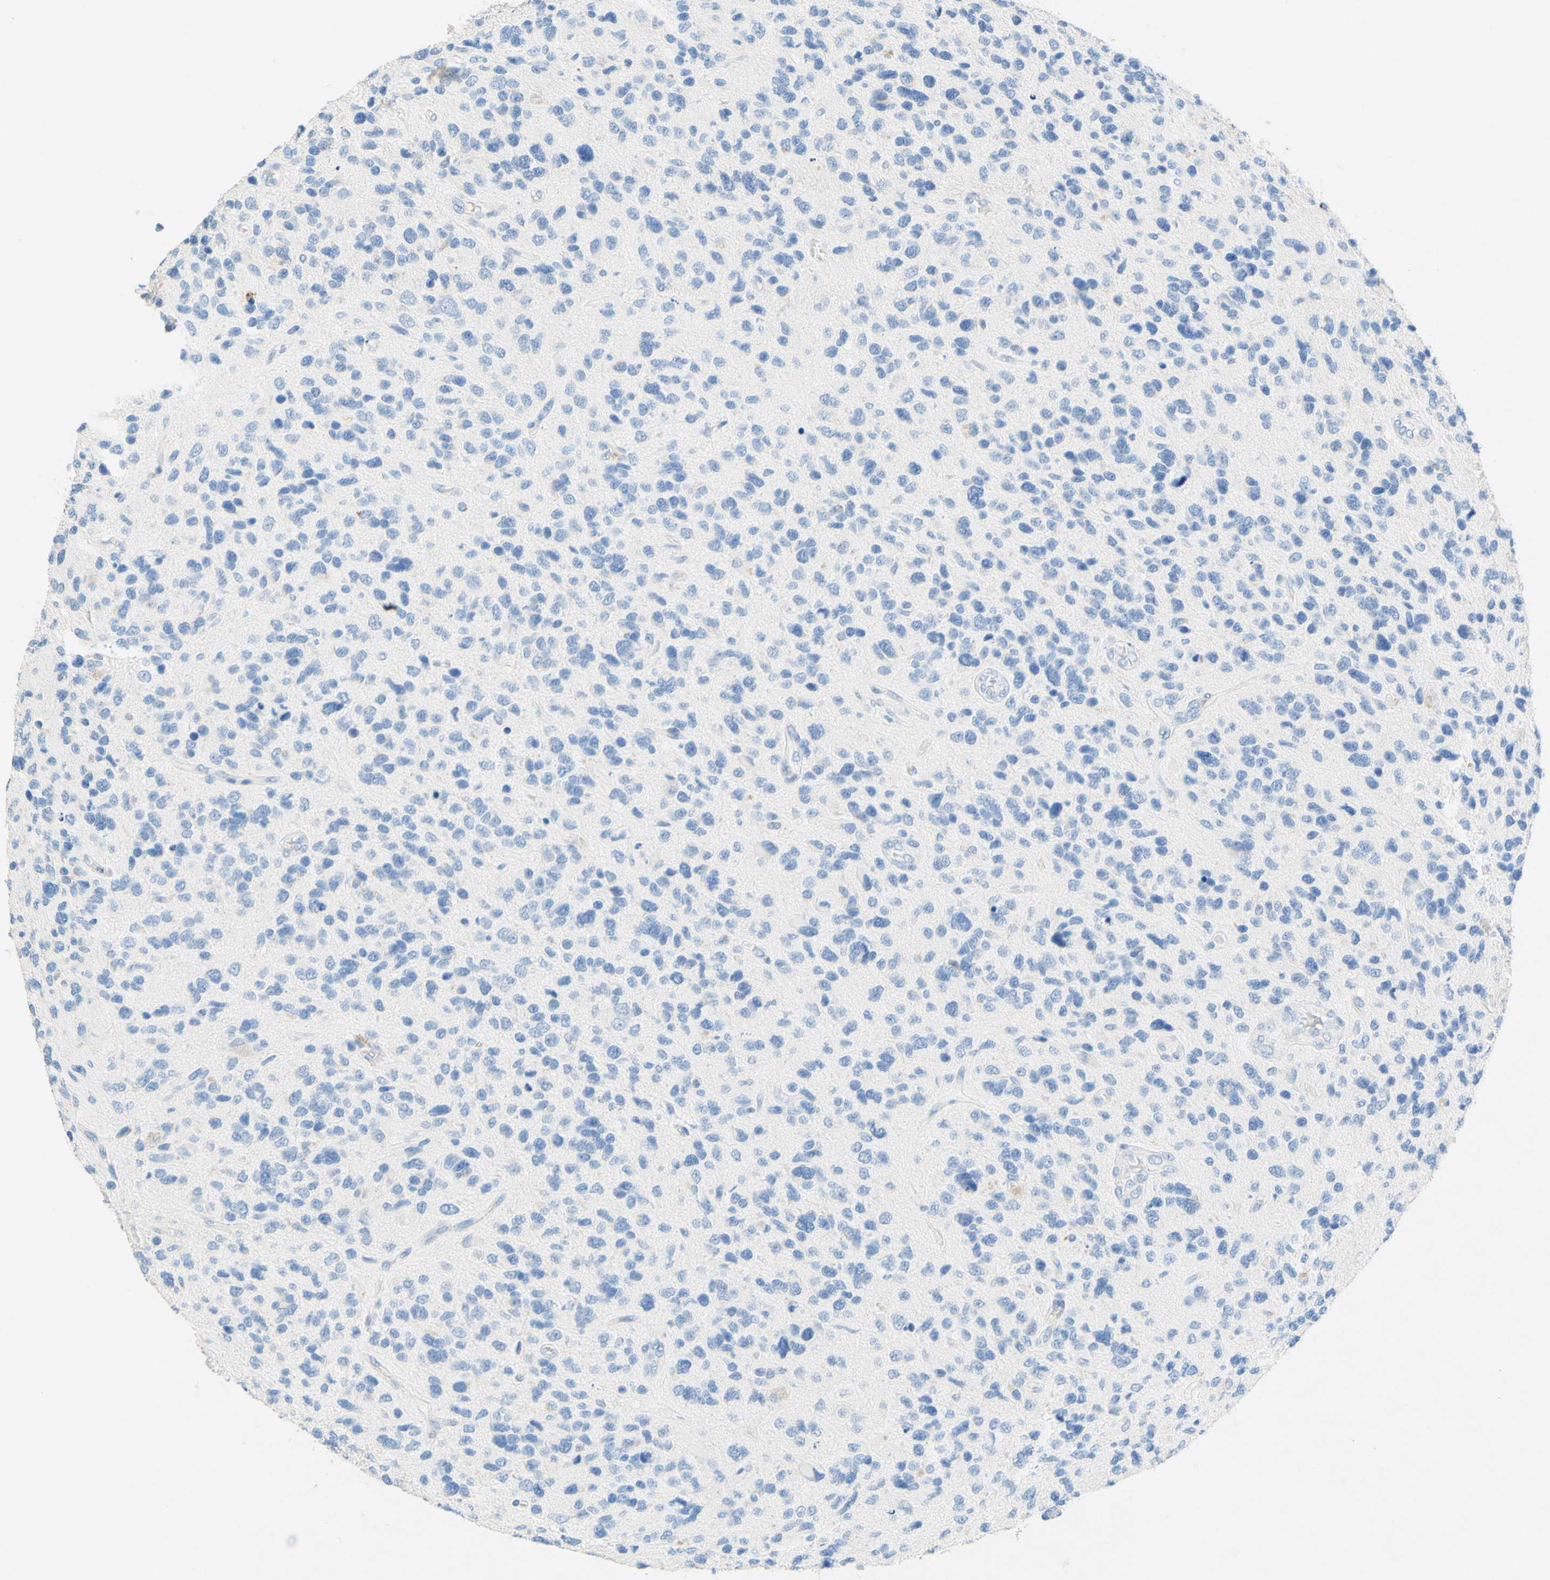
{"staining": {"intensity": "negative", "quantity": "none", "location": "none"}, "tissue": "glioma", "cell_type": "Tumor cells", "image_type": "cancer", "snomed": [{"axis": "morphology", "description": "Glioma, malignant, High grade"}, {"axis": "topography", "description": "Brain"}], "caption": "This is a image of immunohistochemistry (IHC) staining of glioma, which shows no positivity in tumor cells.", "gene": "SLC46A1", "patient": {"sex": "female", "age": 58}}